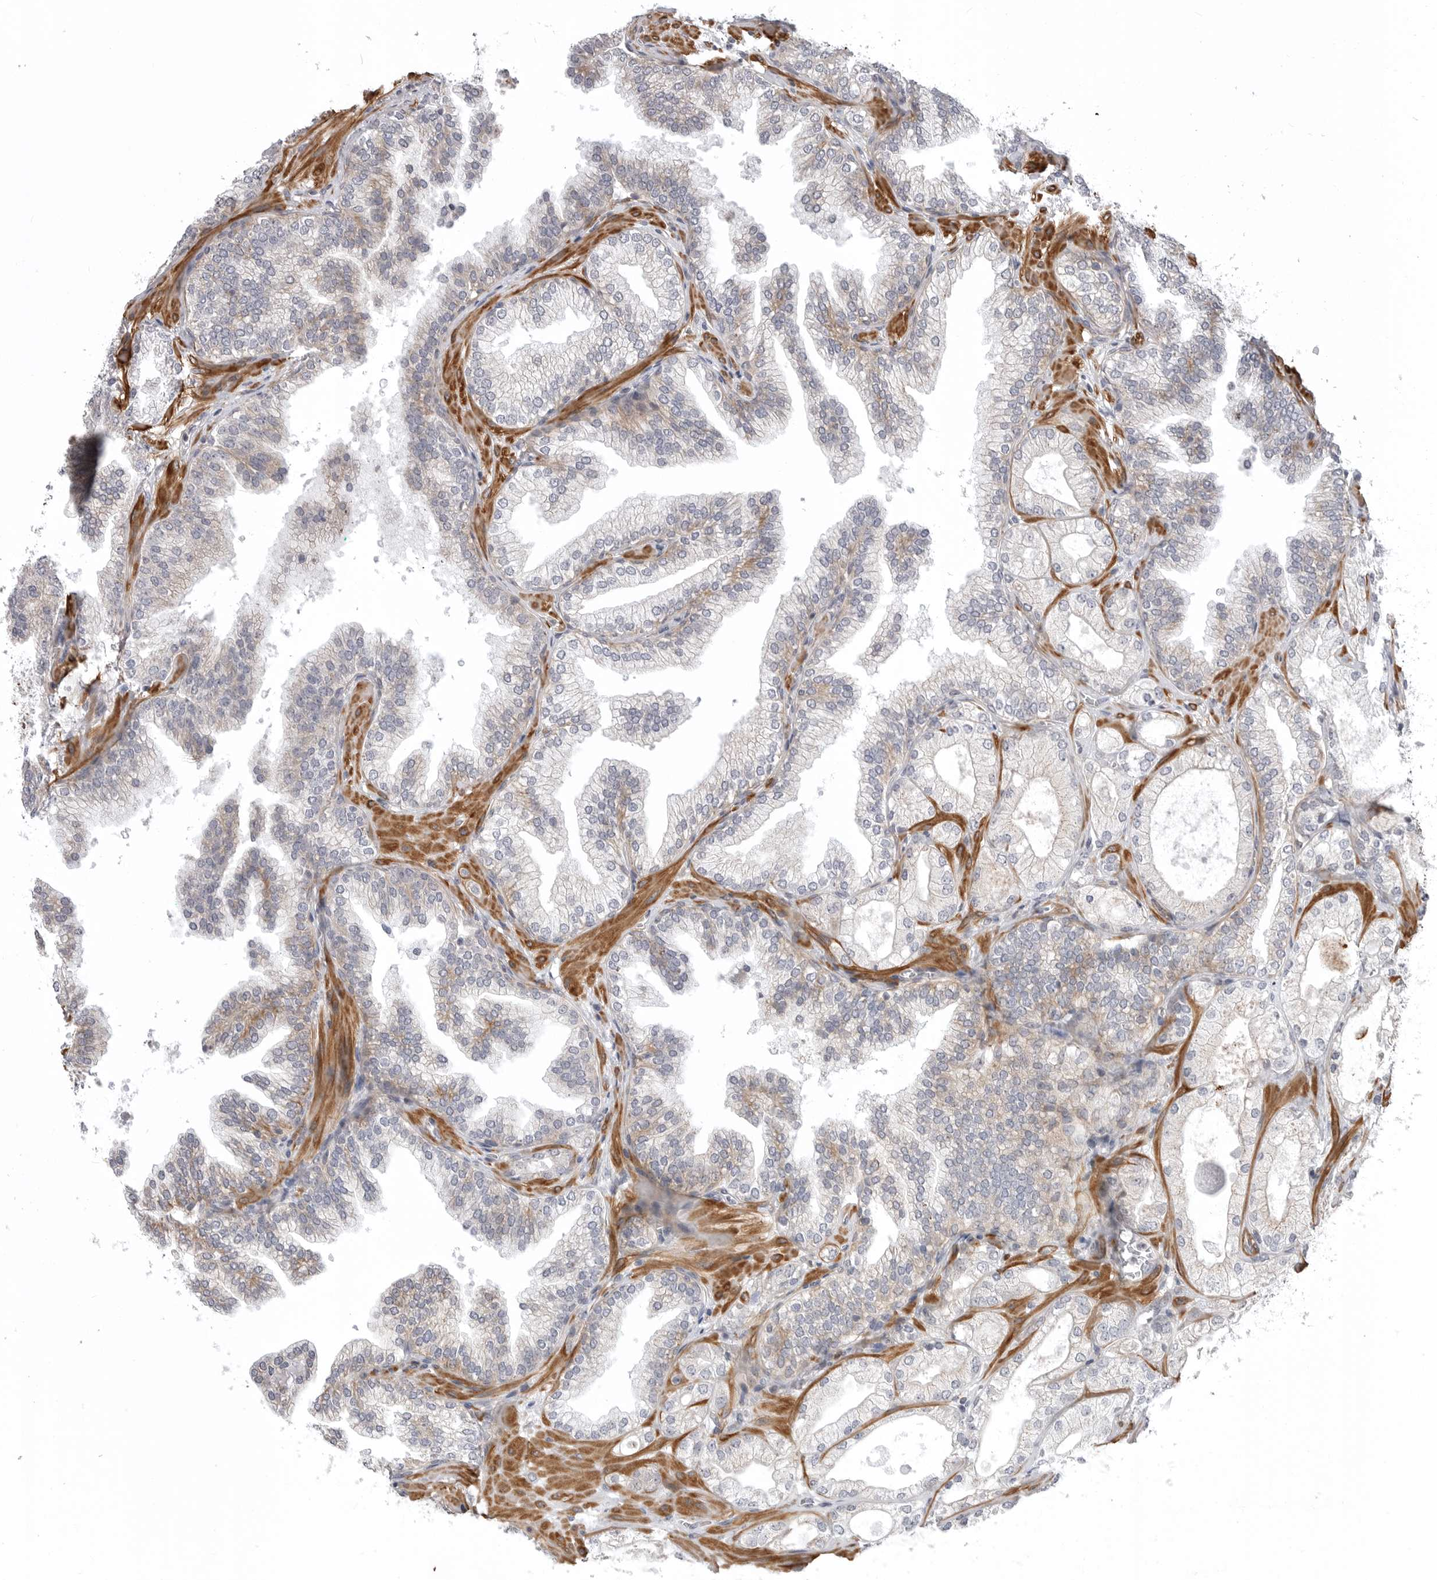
{"staining": {"intensity": "negative", "quantity": "none", "location": "none"}, "tissue": "prostate cancer", "cell_type": "Tumor cells", "image_type": "cancer", "snomed": [{"axis": "morphology", "description": "Adenocarcinoma, High grade"}, {"axis": "topography", "description": "Prostate"}], "caption": "Immunohistochemistry of high-grade adenocarcinoma (prostate) reveals no staining in tumor cells.", "gene": "SCP2", "patient": {"sex": "male", "age": 58}}